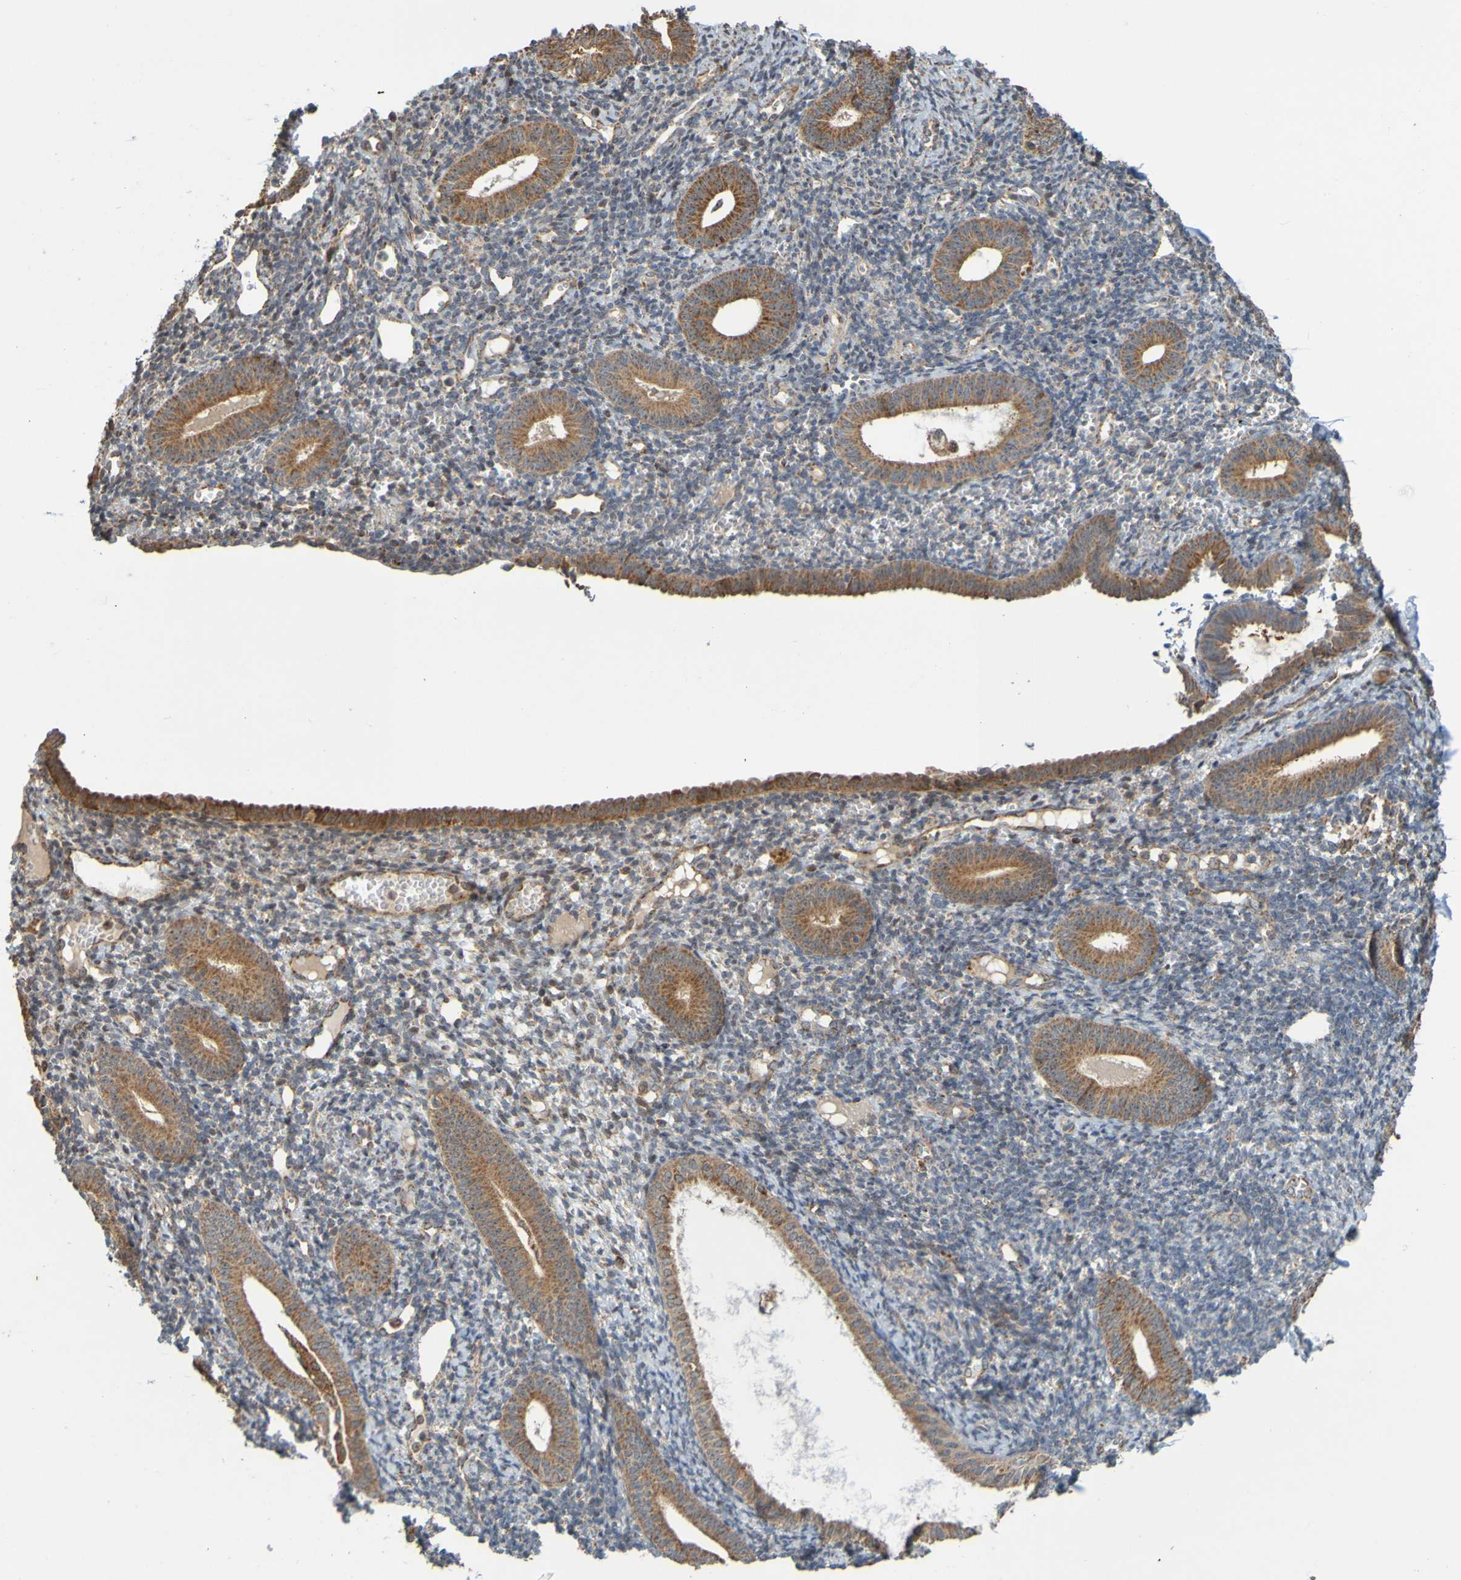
{"staining": {"intensity": "weak", "quantity": "<25%", "location": "cytoplasmic/membranous"}, "tissue": "endometrium", "cell_type": "Cells in endometrial stroma", "image_type": "normal", "snomed": [{"axis": "morphology", "description": "Normal tissue, NOS"}, {"axis": "topography", "description": "Endometrium"}], "caption": "Immunohistochemical staining of benign endometrium exhibits no significant staining in cells in endometrial stroma.", "gene": "TMBIM1", "patient": {"sex": "female", "age": 50}}